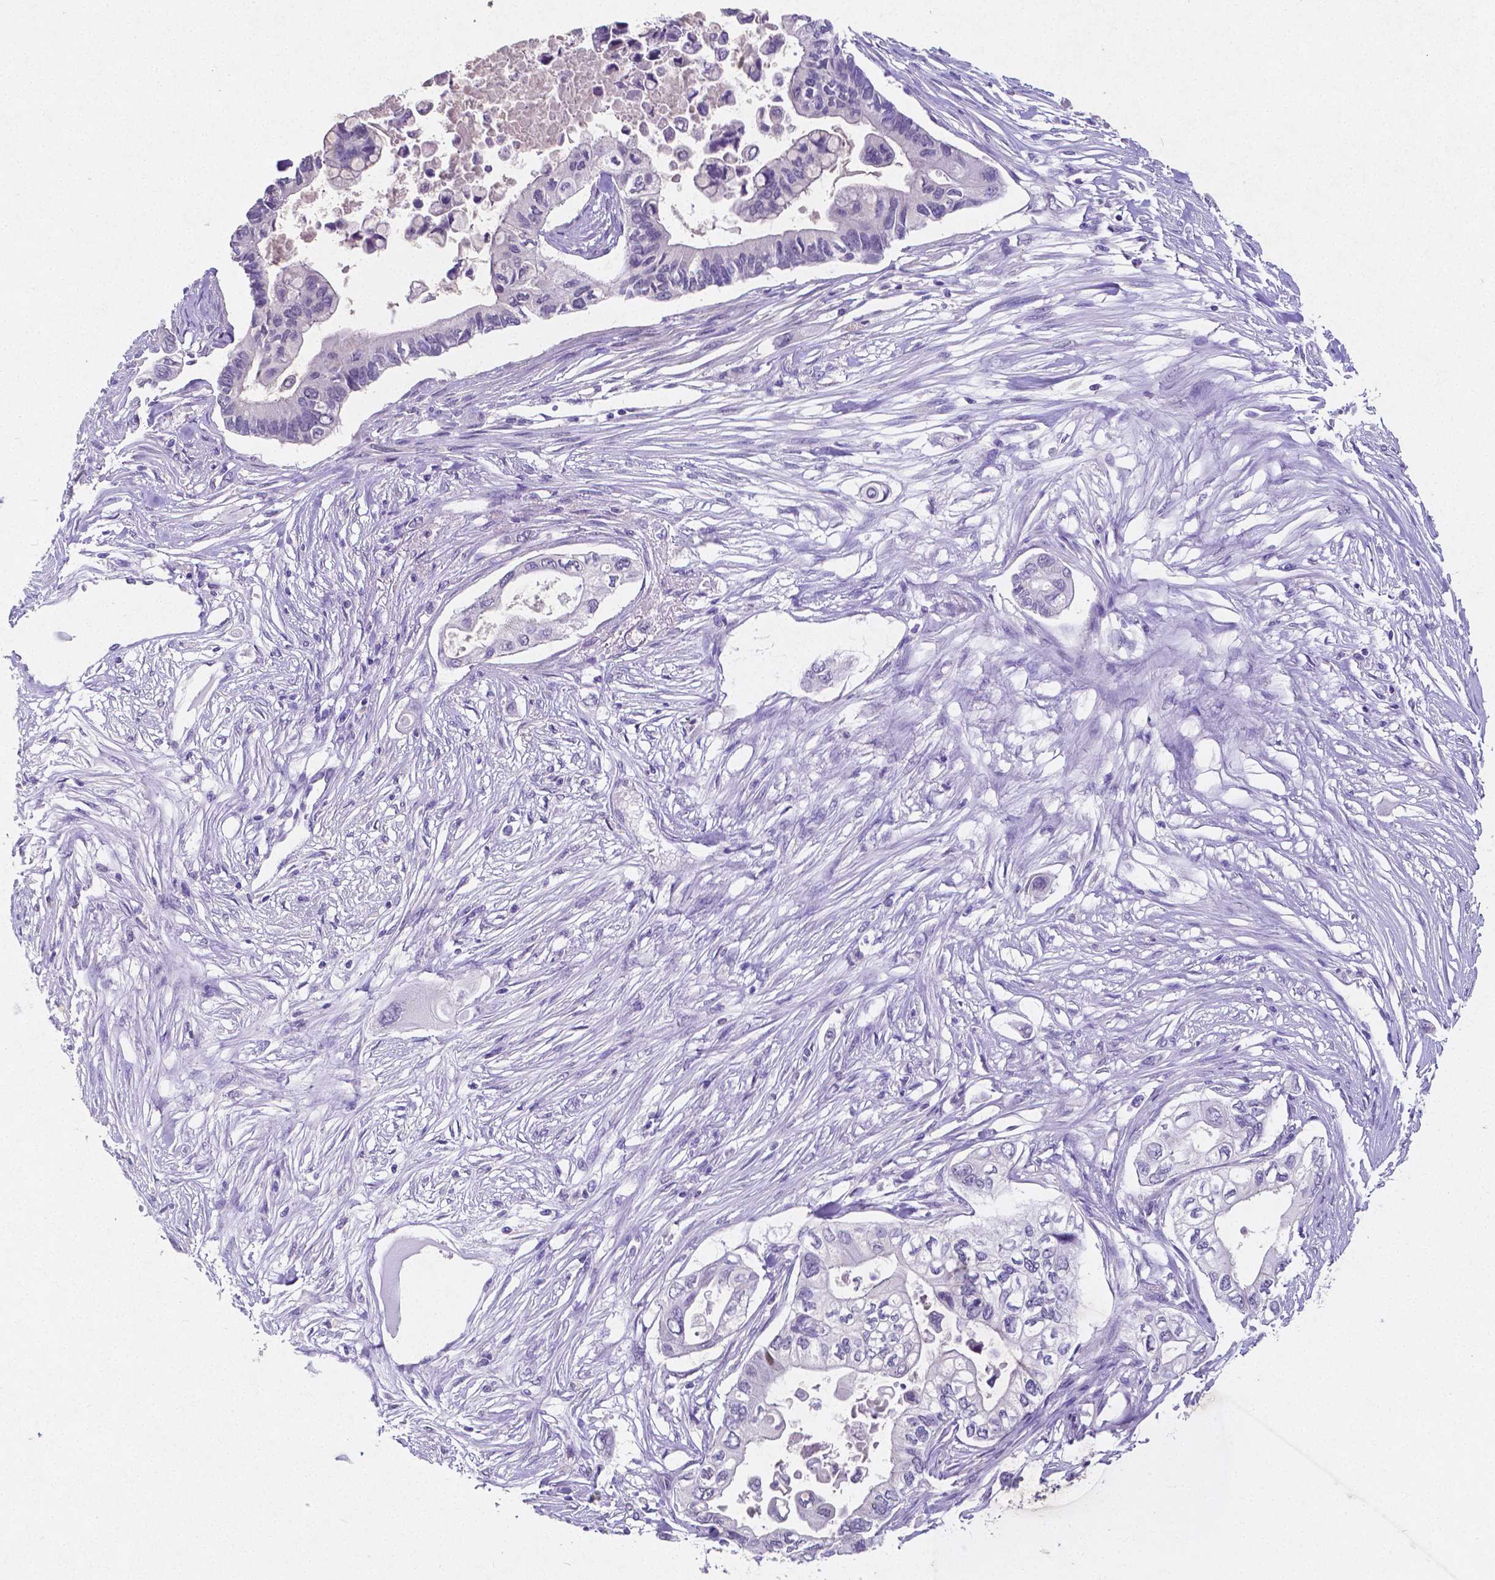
{"staining": {"intensity": "negative", "quantity": "none", "location": "none"}, "tissue": "pancreatic cancer", "cell_type": "Tumor cells", "image_type": "cancer", "snomed": [{"axis": "morphology", "description": "Adenocarcinoma, NOS"}, {"axis": "topography", "description": "Pancreas"}], "caption": "Micrograph shows no significant protein expression in tumor cells of pancreatic adenocarcinoma.", "gene": "SATB2", "patient": {"sex": "female", "age": 63}}